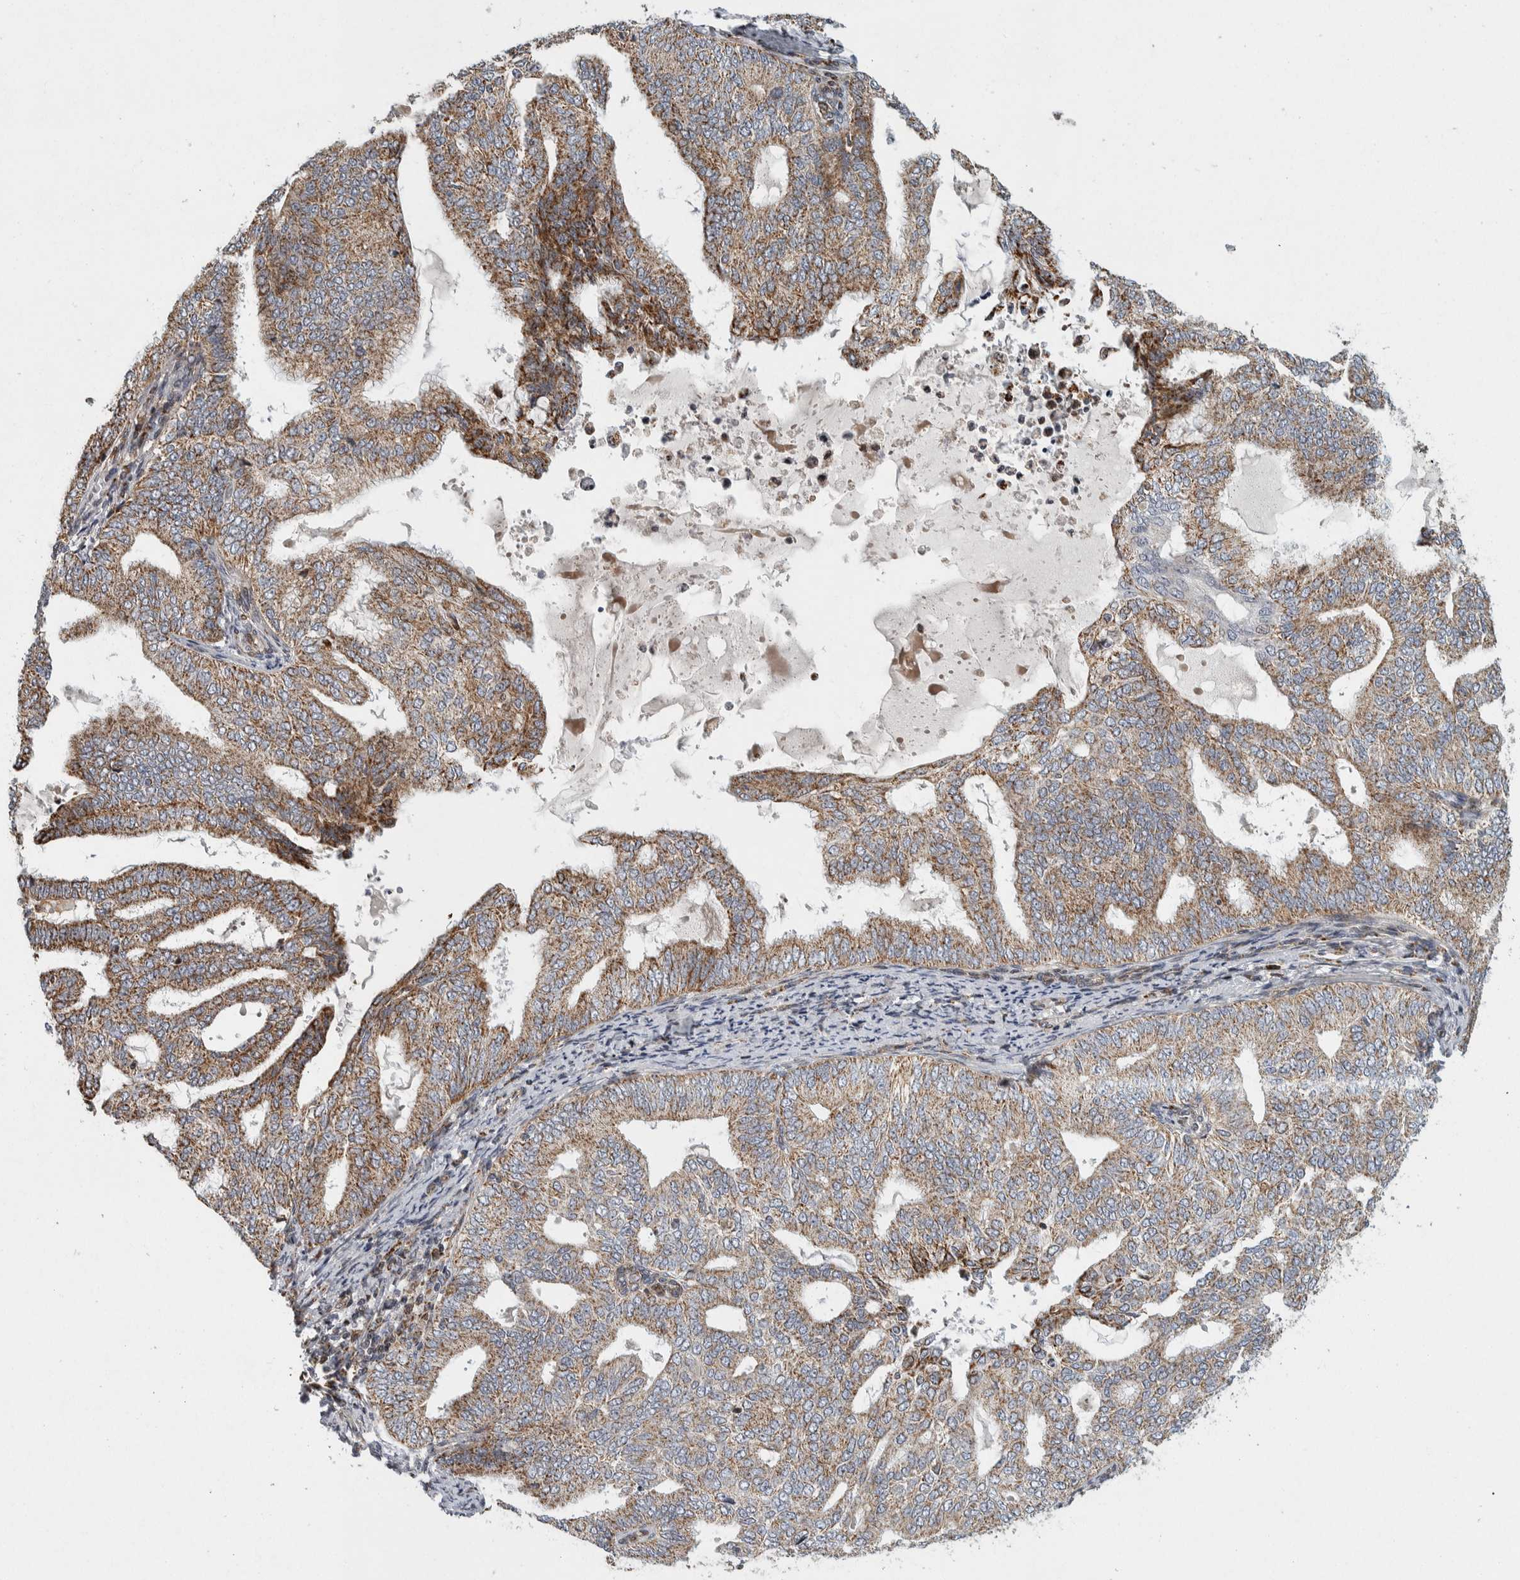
{"staining": {"intensity": "moderate", "quantity": ">75%", "location": "cytoplasmic/membranous"}, "tissue": "endometrial cancer", "cell_type": "Tumor cells", "image_type": "cancer", "snomed": [{"axis": "morphology", "description": "Adenocarcinoma, NOS"}, {"axis": "topography", "description": "Endometrium"}], "caption": "This is a micrograph of IHC staining of endometrial adenocarcinoma, which shows moderate staining in the cytoplasmic/membranous of tumor cells.", "gene": "AFP", "patient": {"sex": "female", "age": 58}}